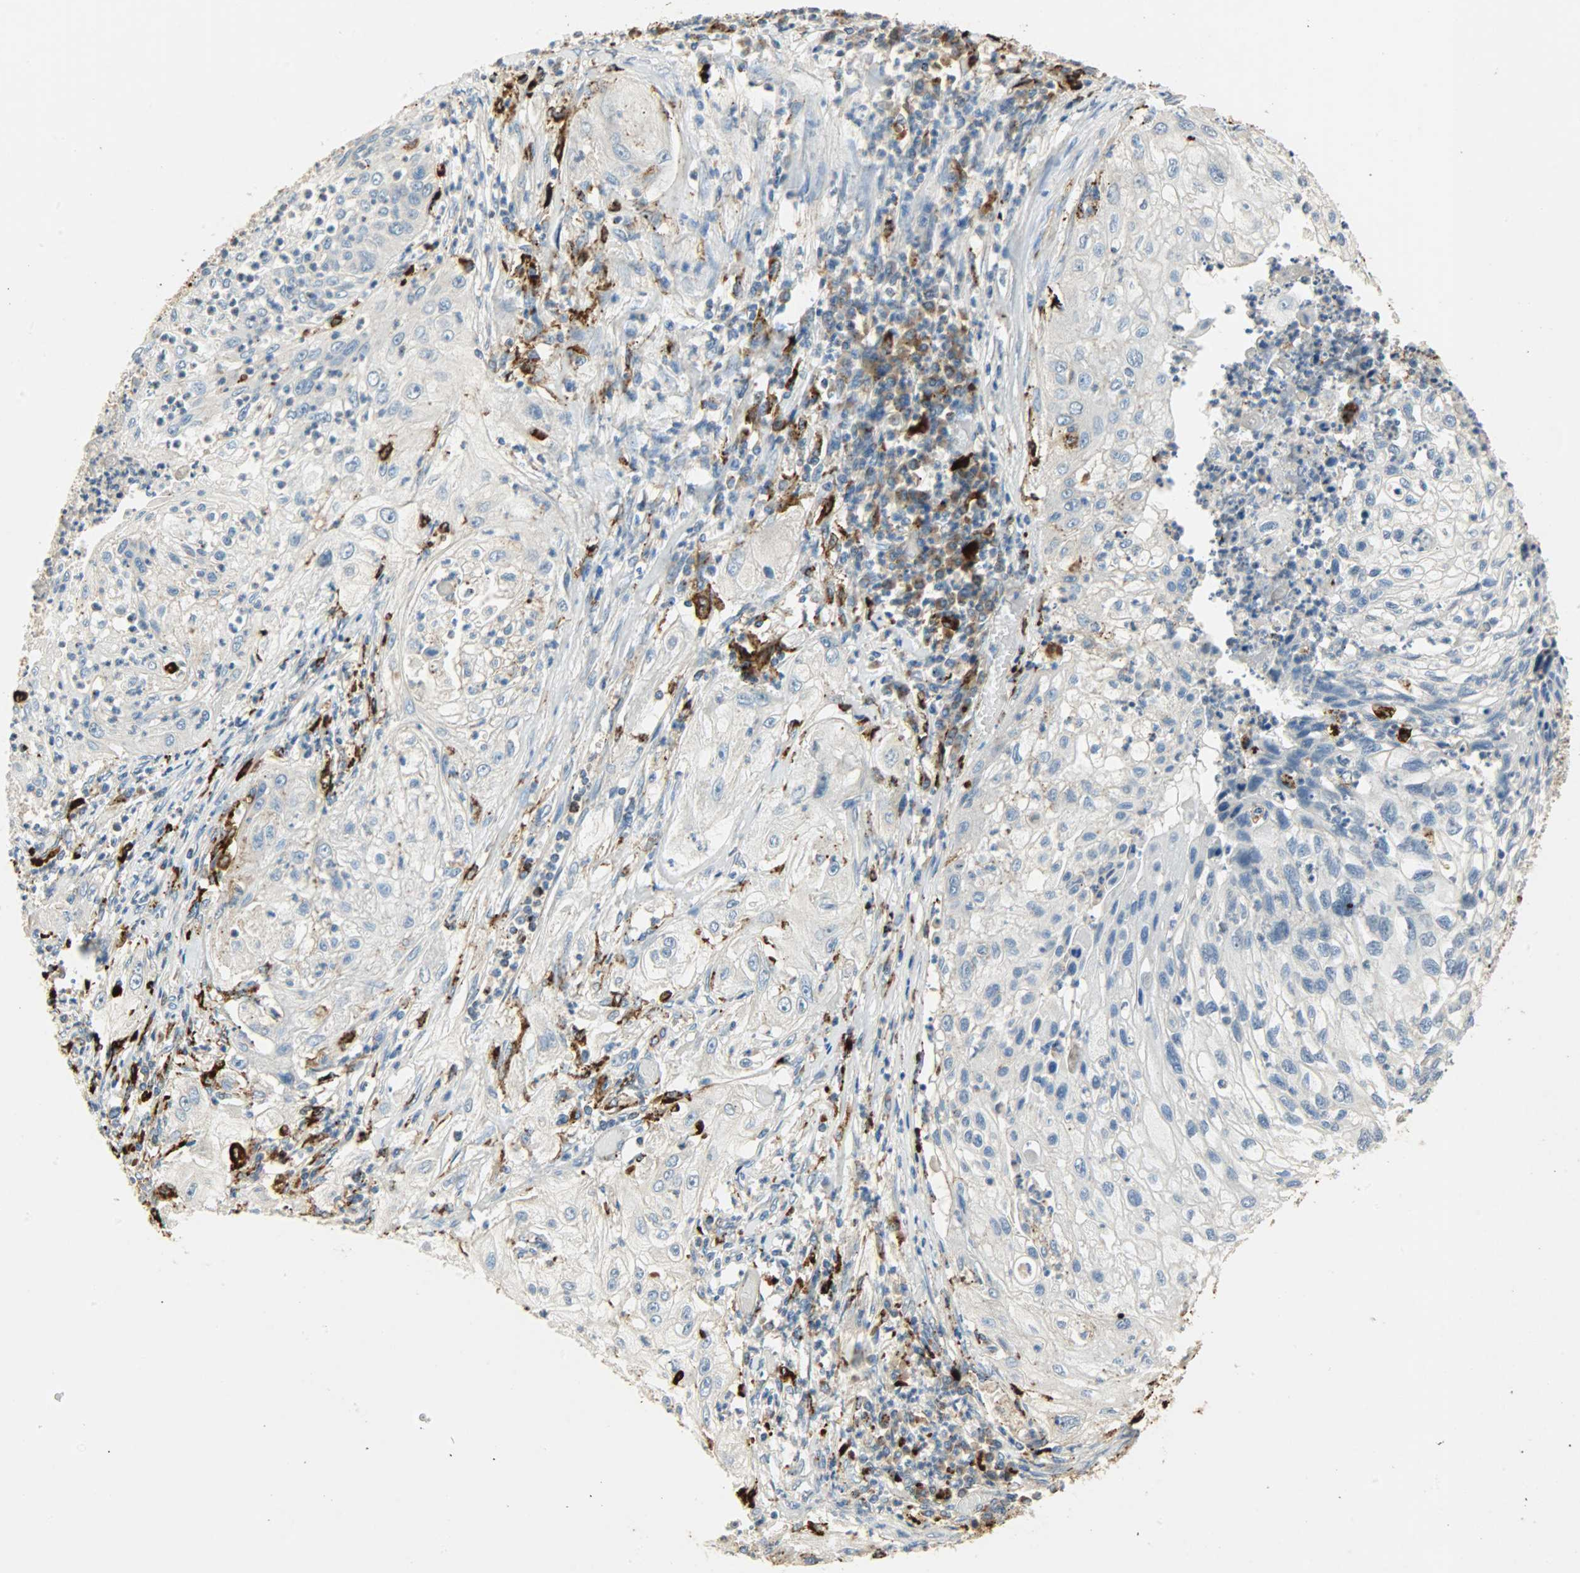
{"staining": {"intensity": "negative", "quantity": "none", "location": "none"}, "tissue": "lung cancer", "cell_type": "Tumor cells", "image_type": "cancer", "snomed": [{"axis": "morphology", "description": "Inflammation, NOS"}, {"axis": "morphology", "description": "Squamous cell carcinoma, NOS"}, {"axis": "topography", "description": "Lymph node"}, {"axis": "topography", "description": "Soft tissue"}, {"axis": "topography", "description": "Lung"}], "caption": "Protein analysis of lung cancer (squamous cell carcinoma) reveals no significant staining in tumor cells.", "gene": "ASAH1", "patient": {"sex": "male", "age": 66}}